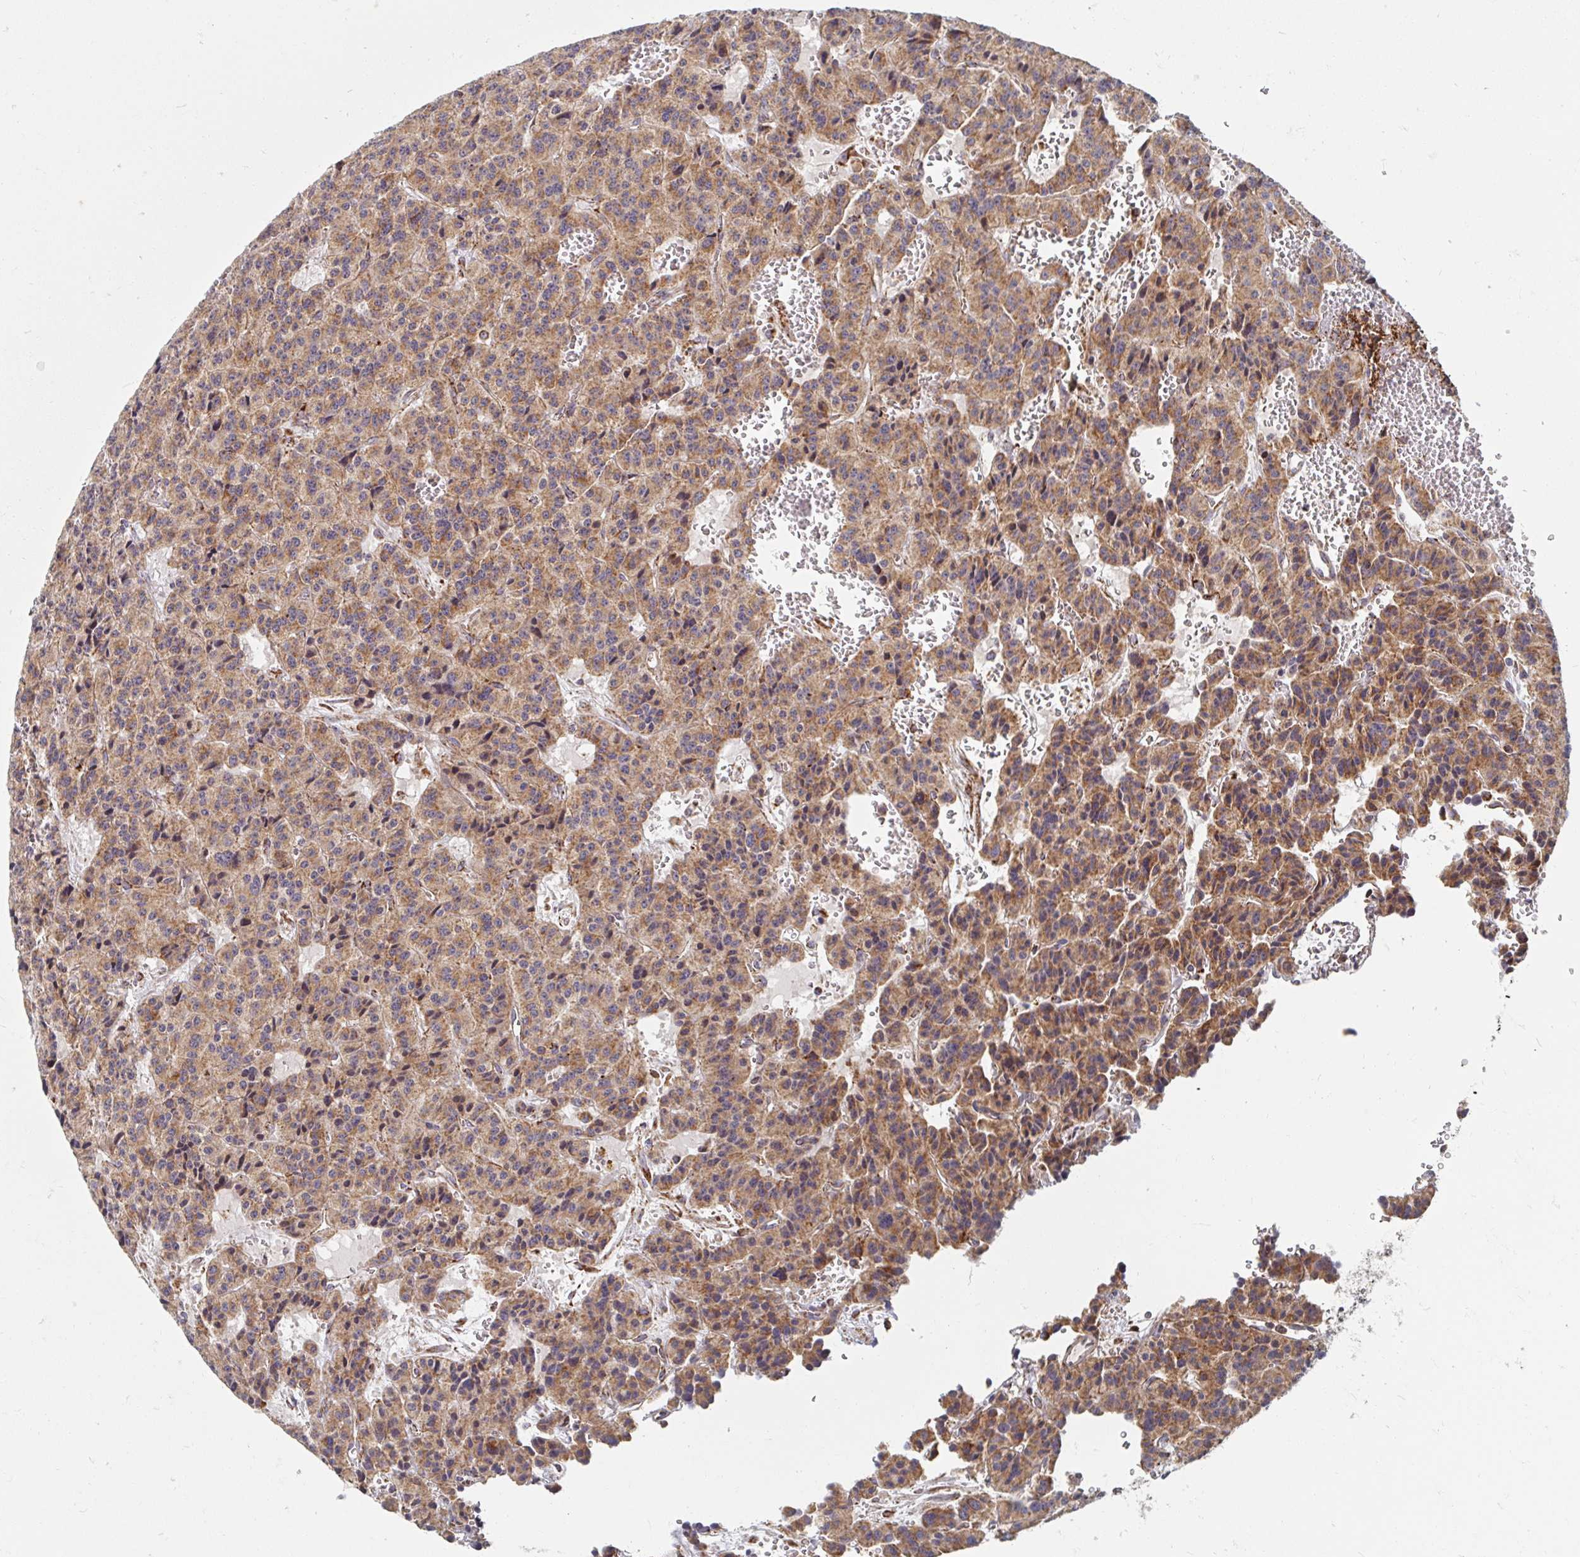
{"staining": {"intensity": "moderate", "quantity": ">75%", "location": "cytoplasmic/membranous"}, "tissue": "carcinoid", "cell_type": "Tumor cells", "image_type": "cancer", "snomed": [{"axis": "morphology", "description": "Carcinoid, malignant, NOS"}, {"axis": "topography", "description": "Lung"}], "caption": "Immunohistochemical staining of human malignant carcinoid displays medium levels of moderate cytoplasmic/membranous protein staining in about >75% of tumor cells.", "gene": "MAVS", "patient": {"sex": "female", "age": 71}}